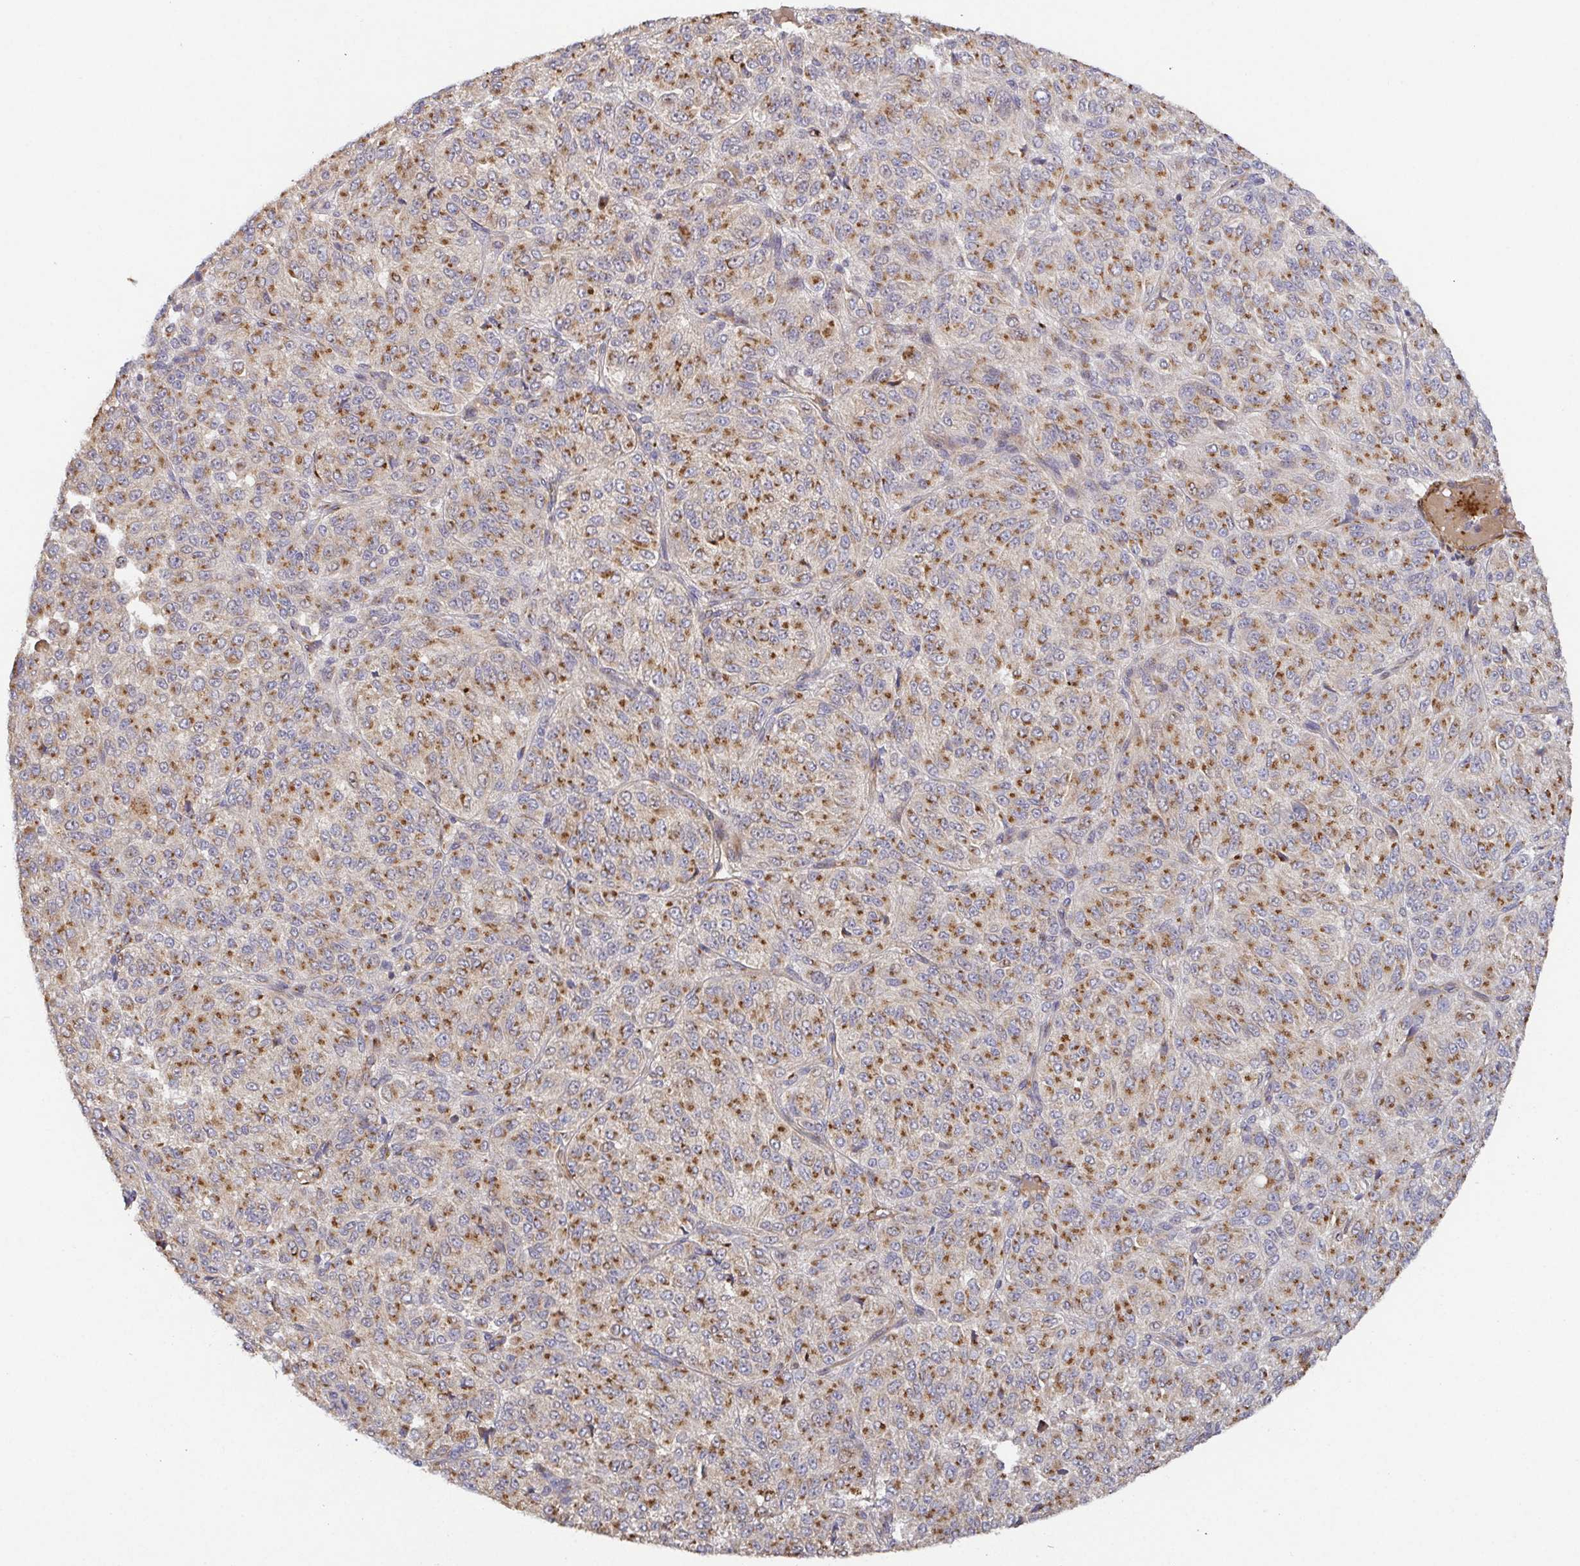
{"staining": {"intensity": "moderate", "quantity": ">75%", "location": "cytoplasmic/membranous"}, "tissue": "melanoma", "cell_type": "Tumor cells", "image_type": "cancer", "snomed": [{"axis": "morphology", "description": "Malignant melanoma, Metastatic site"}, {"axis": "topography", "description": "Brain"}], "caption": "Immunohistochemical staining of melanoma shows medium levels of moderate cytoplasmic/membranous staining in approximately >75% of tumor cells.", "gene": "TM9SF4", "patient": {"sex": "female", "age": 56}}